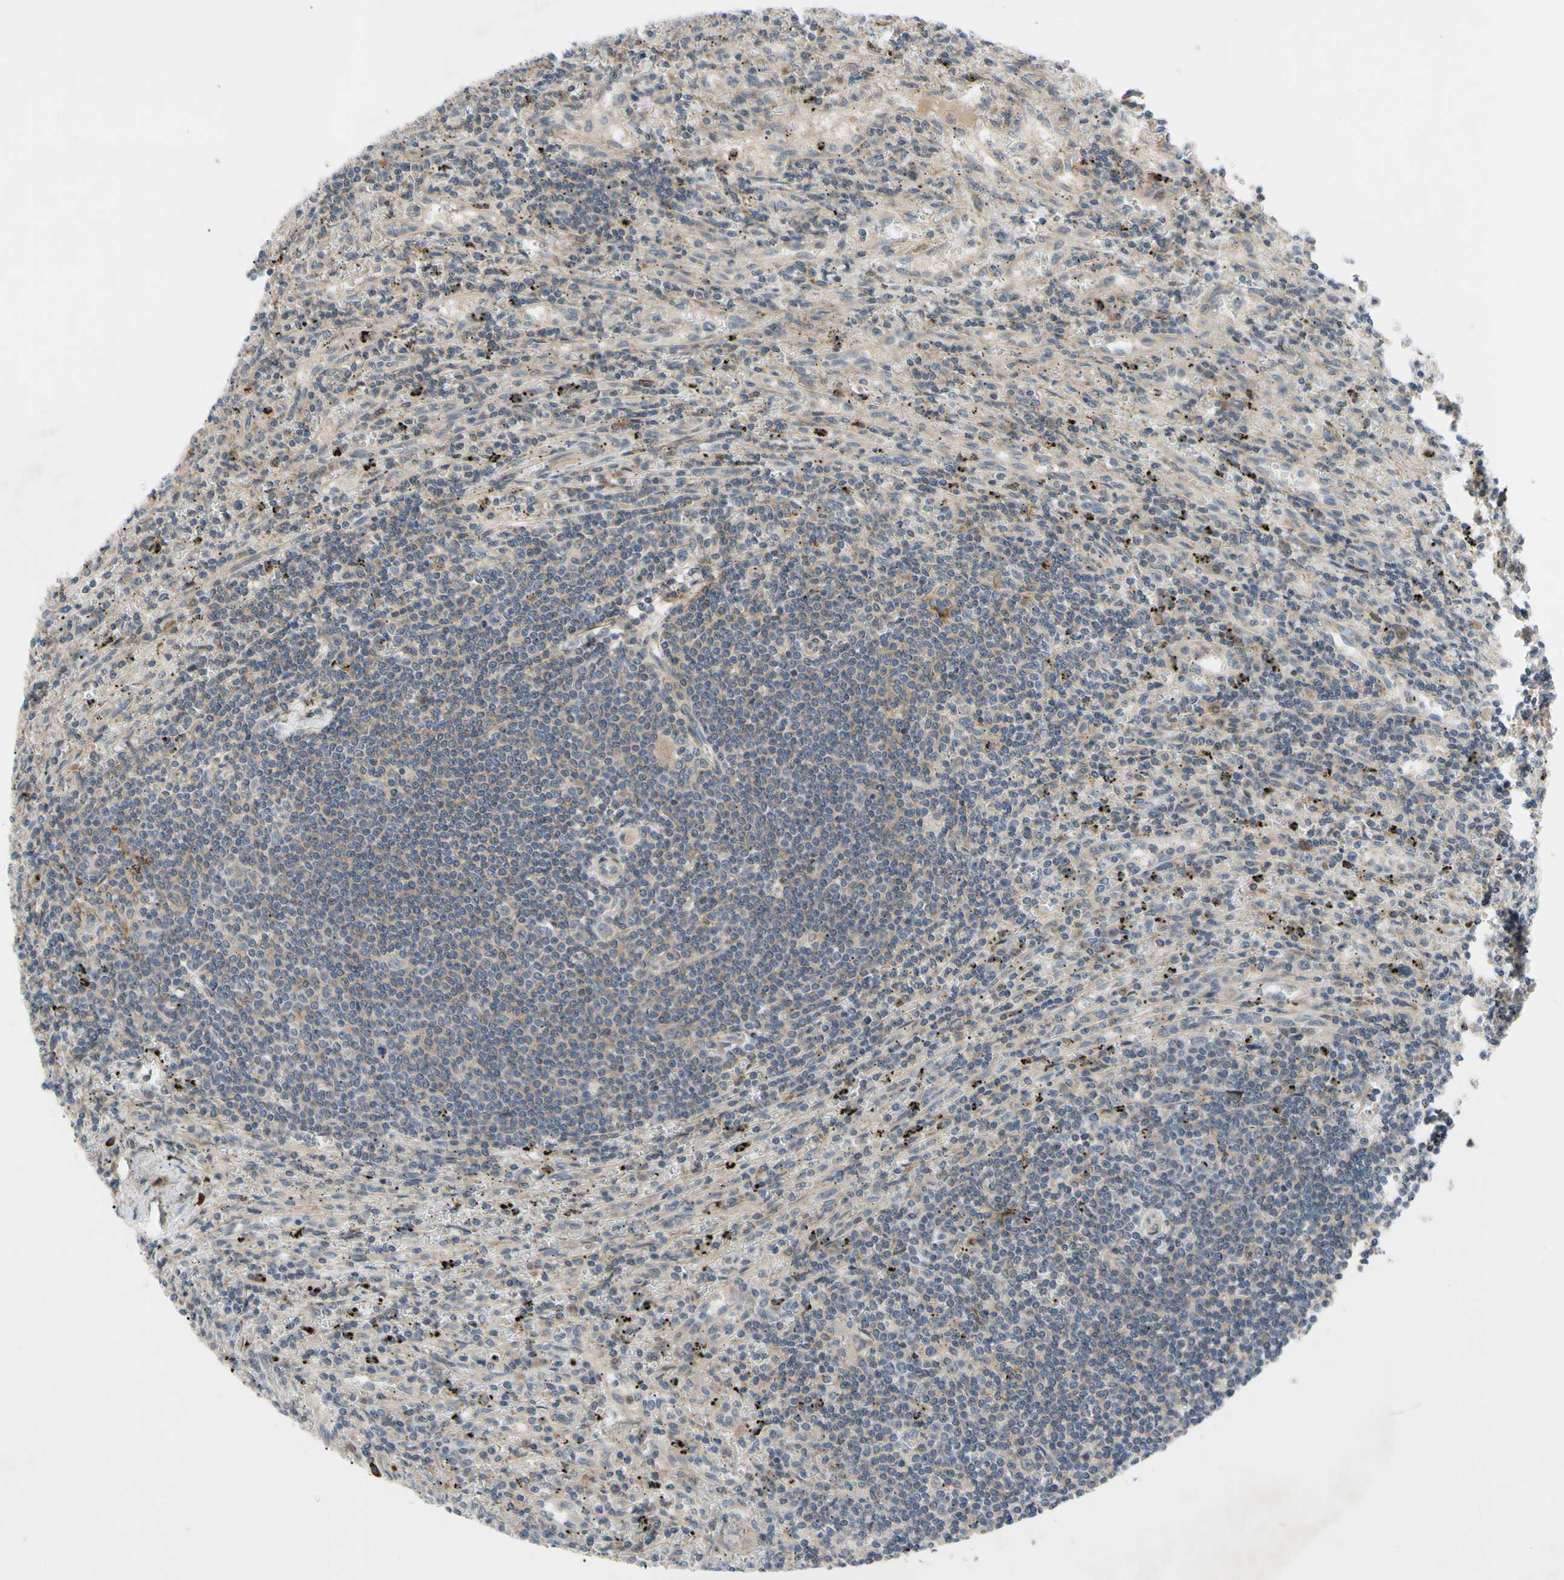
{"staining": {"intensity": "weak", "quantity": "25%-75%", "location": "cytoplasmic/membranous"}, "tissue": "lymphoma", "cell_type": "Tumor cells", "image_type": "cancer", "snomed": [{"axis": "morphology", "description": "Malignant lymphoma, non-Hodgkin's type, Low grade"}, {"axis": "topography", "description": "Spleen"}], "caption": "A low amount of weak cytoplasmic/membranous positivity is identified in about 25%-75% of tumor cells in lymphoma tissue.", "gene": "SVIL", "patient": {"sex": "male", "age": 76}}